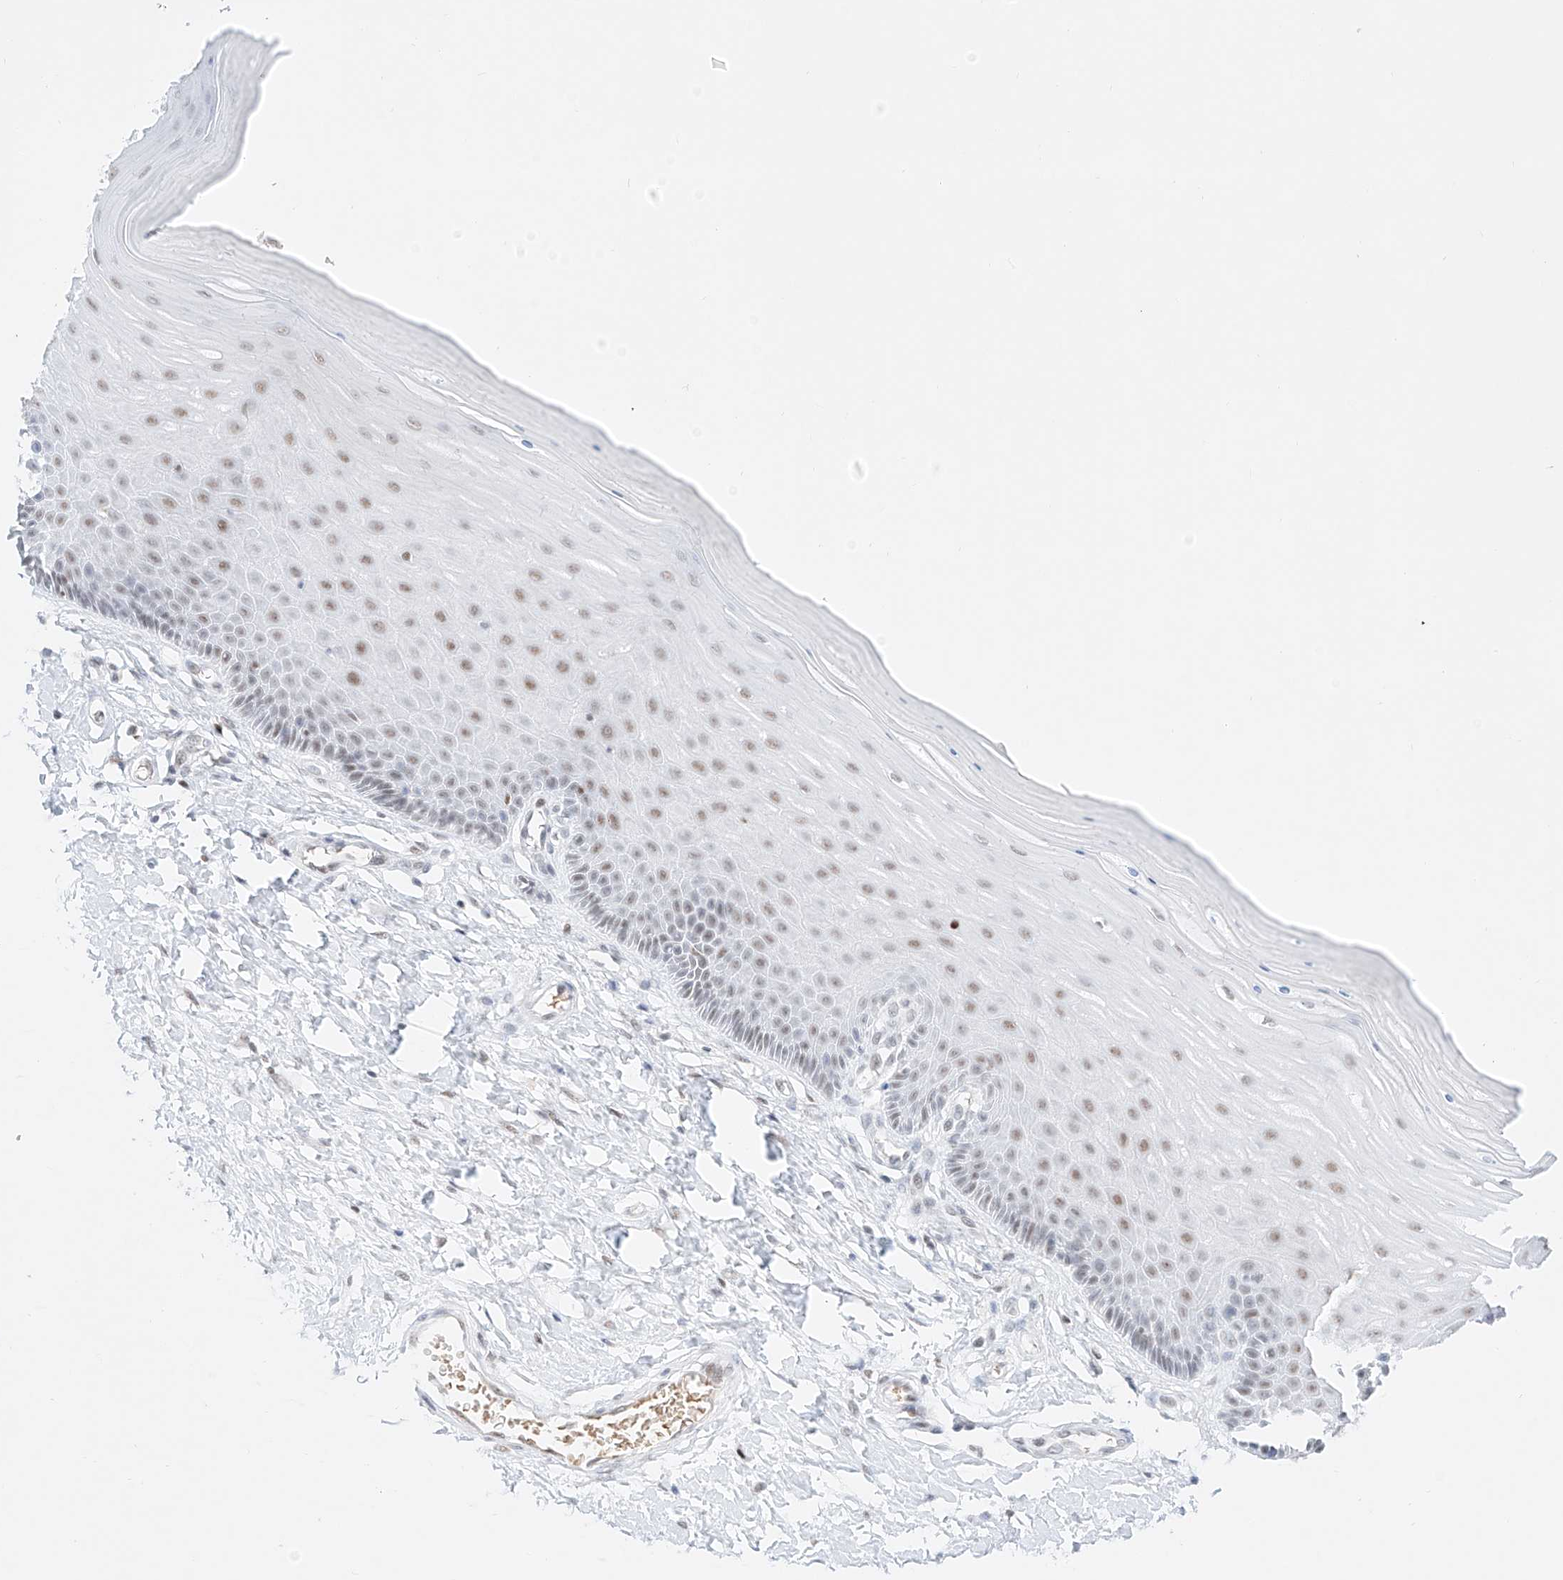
{"staining": {"intensity": "moderate", "quantity": ">75%", "location": "nuclear"}, "tissue": "cervix", "cell_type": "Glandular cells", "image_type": "normal", "snomed": [{"axis": "morphology", "description": "Normal tissue, NOS"}, {"axis": "topography", "description": "Cervix"}], "caption": "Protein staining of benign cervix displays moderate nuclear expression in about >75% of glandular cells. (Brightfield microscopy of DAB IHC at high magnification).", "gene": "APIP", "patient": {"sex": "female", "age": 55}}